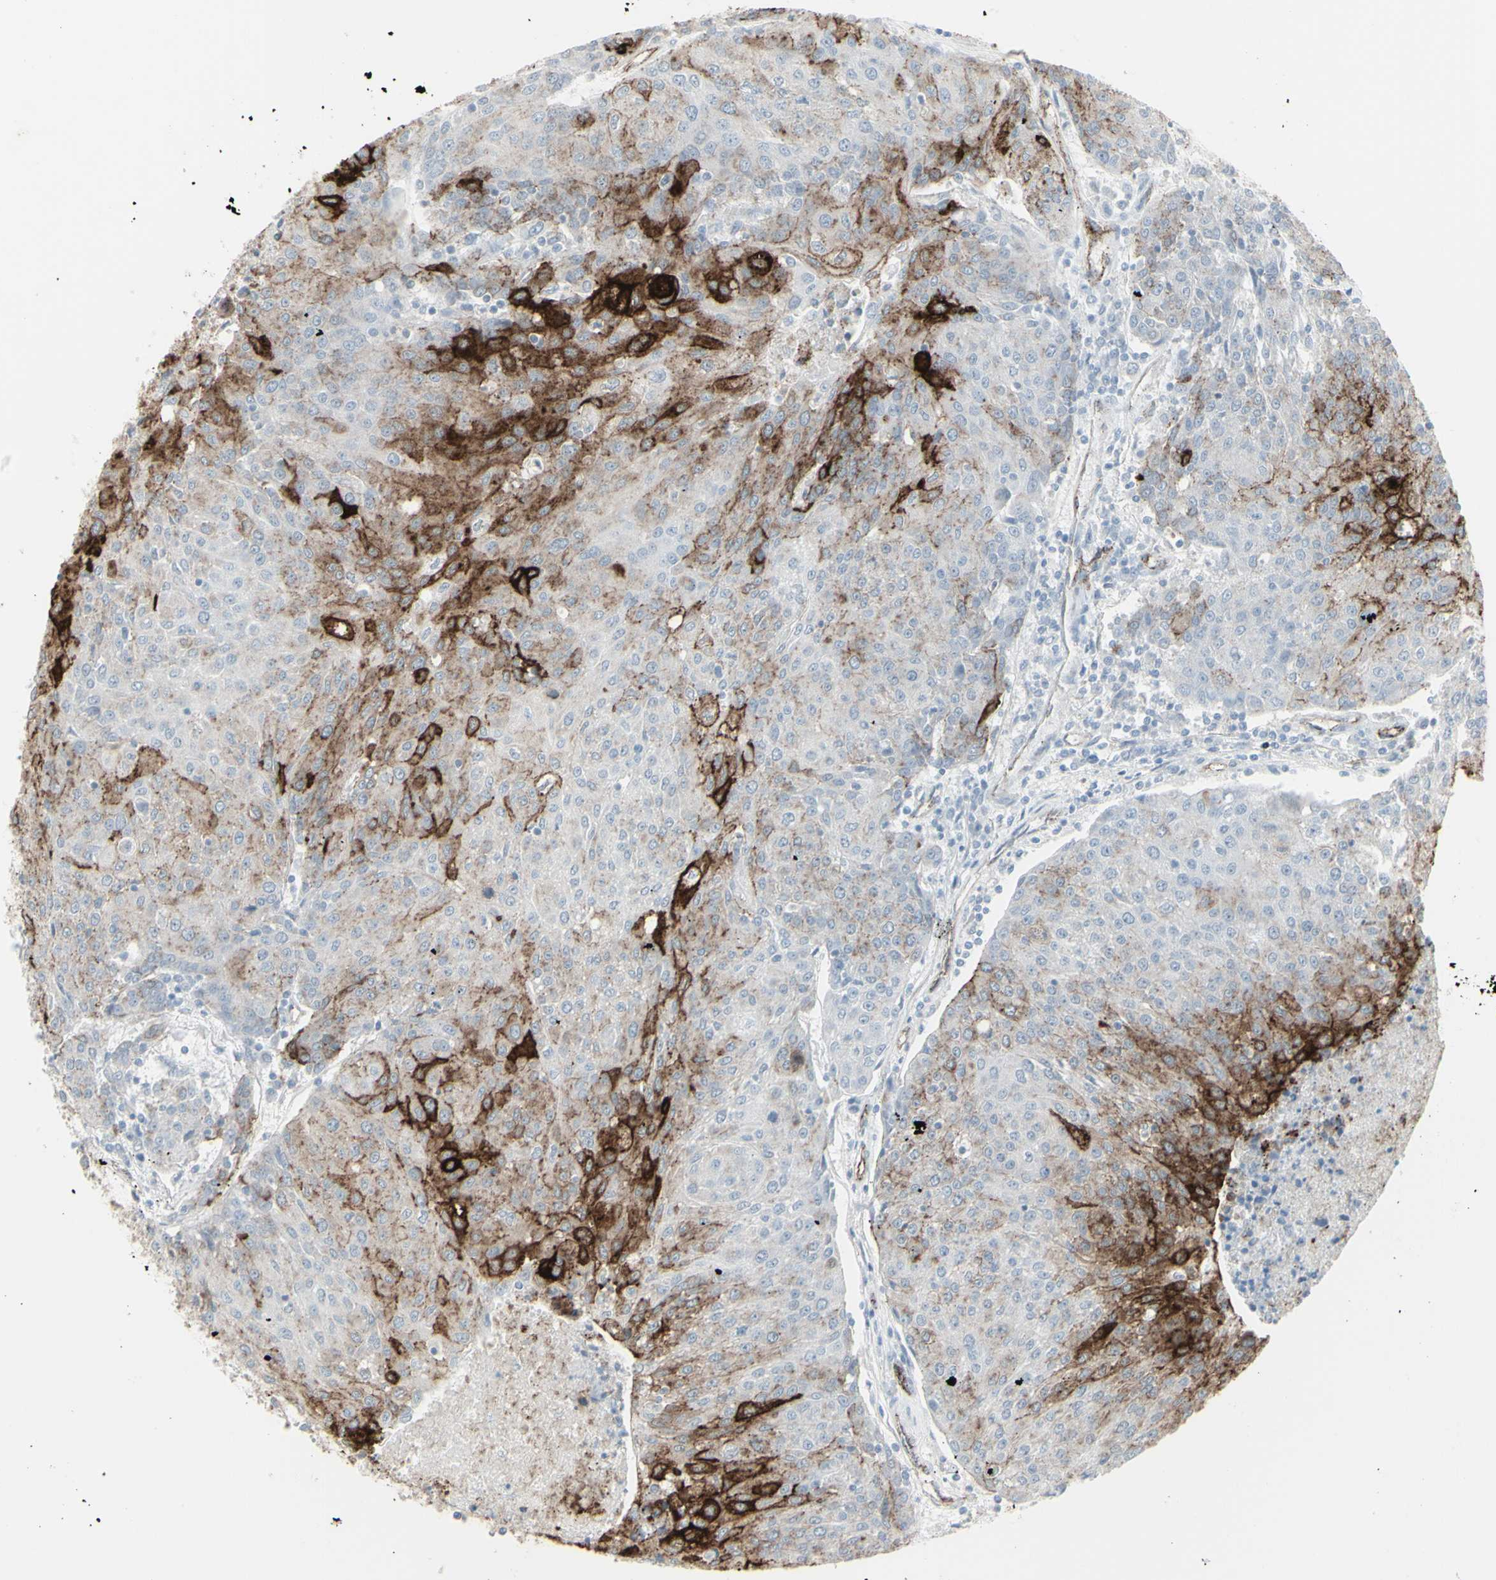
{"staining": {"intensity": "strong", "quantity": "25%-75%", "location": "cytoplasmic/membranous"}, "tissue": "urothelial cancer", "cell_type": "Tumor cells", "image_type": "cancer", "snomed": [{"axis": "morphology", "description": "Urothelial carcinoma, High grade"}, {"axis": "topography", "description": "Urinary bladder"}], "caption": "Immunohistochemistry micrograph of human high-grade urothelial carcinoma stained for a protein (brown), which shows high levels of strong cytoplasmic/membranous expression in about 25%-75% of tumor cells.", "gene": "GJA1", "patient": {"sex": "female", "age": 85}}